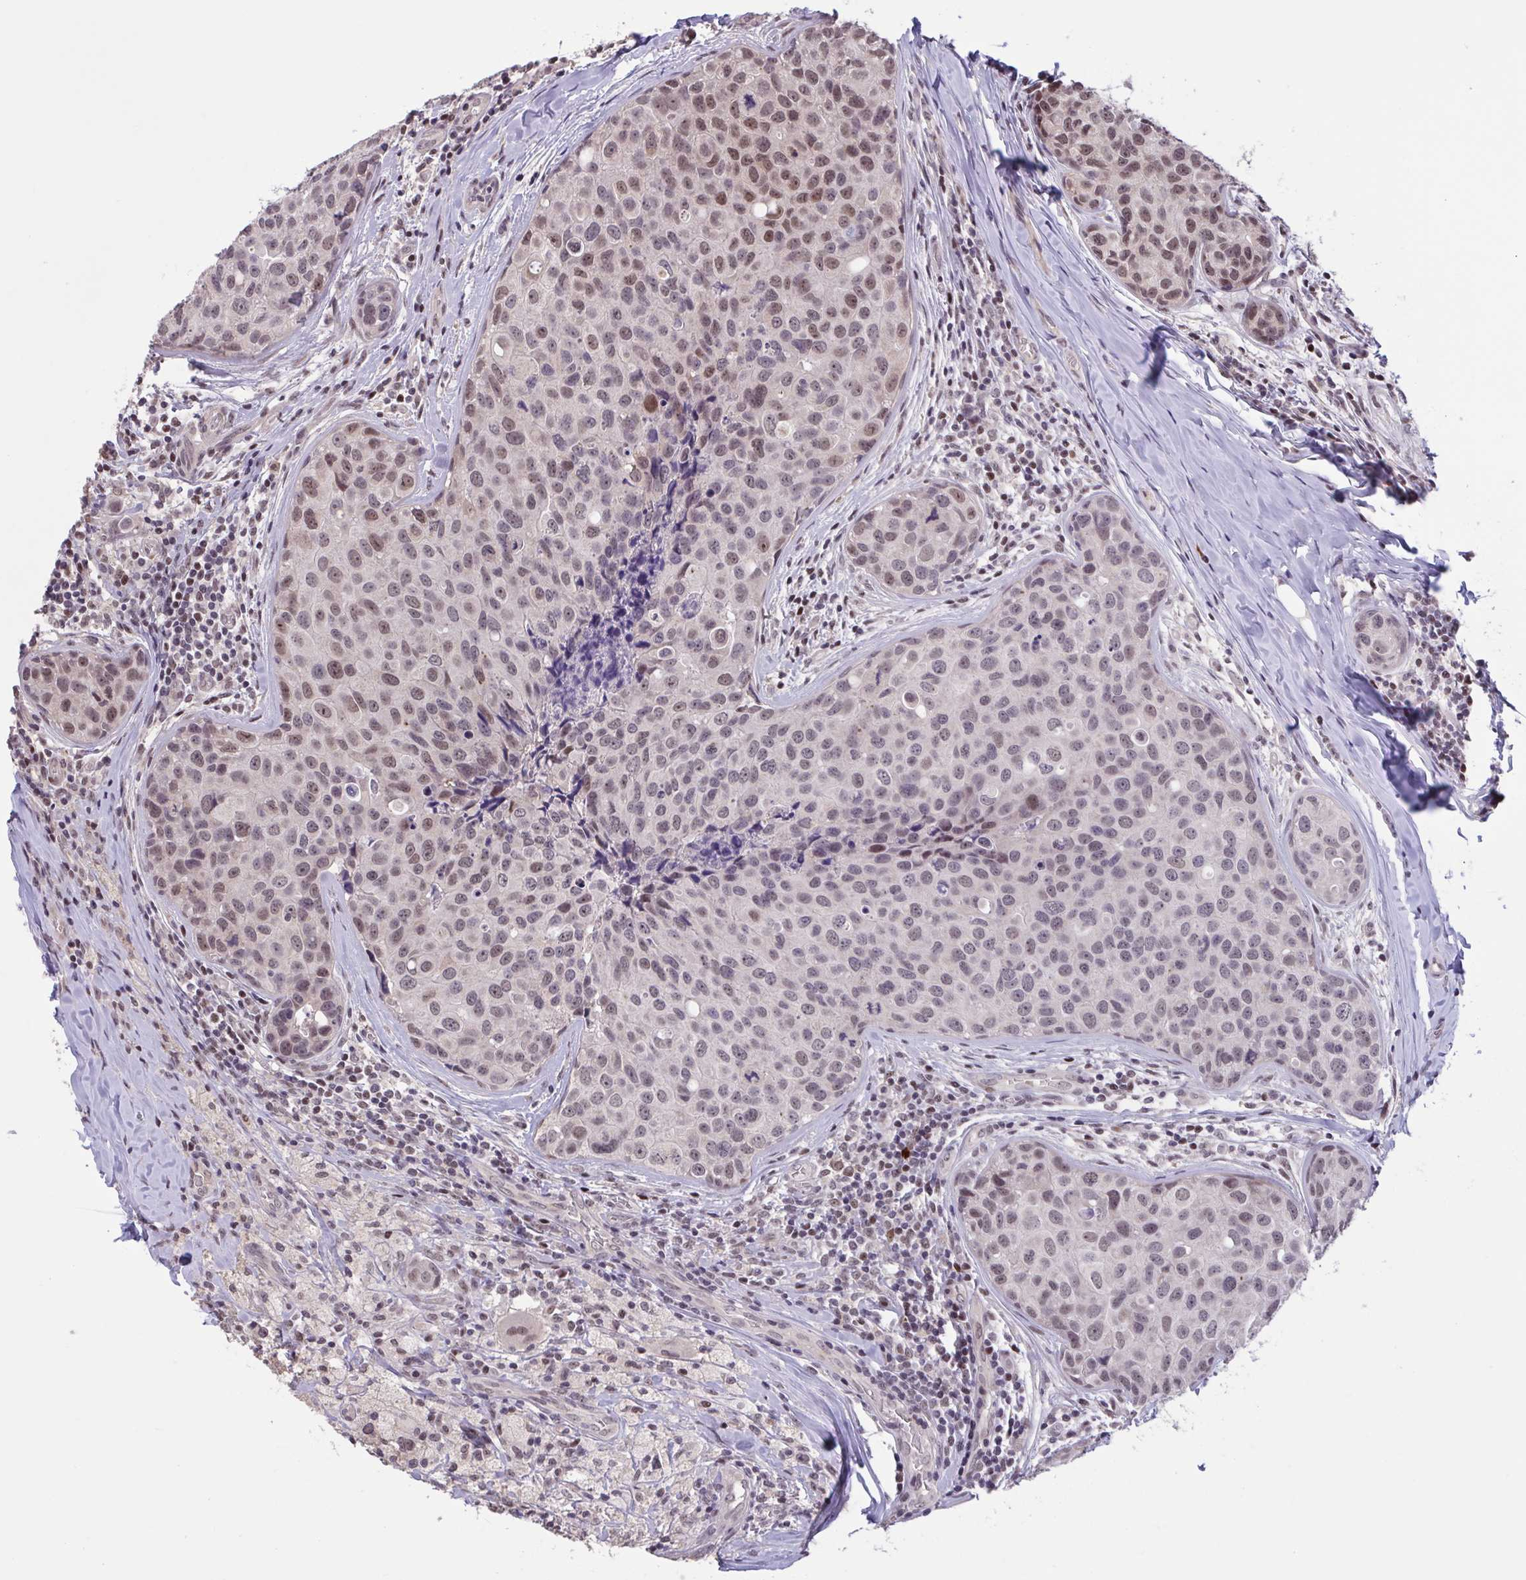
{"staining": {"intensity": "moderate", "quantity": "25%-75%", "location": "nuclear"}, "tissue": "breast cancer", "cell_type": "Tumor cells", "image_type": "cancer", "snomed": [{"axis": "morphology", "description": "Duct carcinoma"}, {"axis": "topography", "description": "Breast"}], "caption": "Immunohistochemistry (IHC) (DAB) staining of breast infiltrating ductal carcinoma displays moderate nuclear protein expression in approximately 25%-75% of tumor cells. The protein is shown in brown color, while the nuclei are stained blue.", "gene": "ZNF414", "patient": {"sex": "female", "age": 24}}